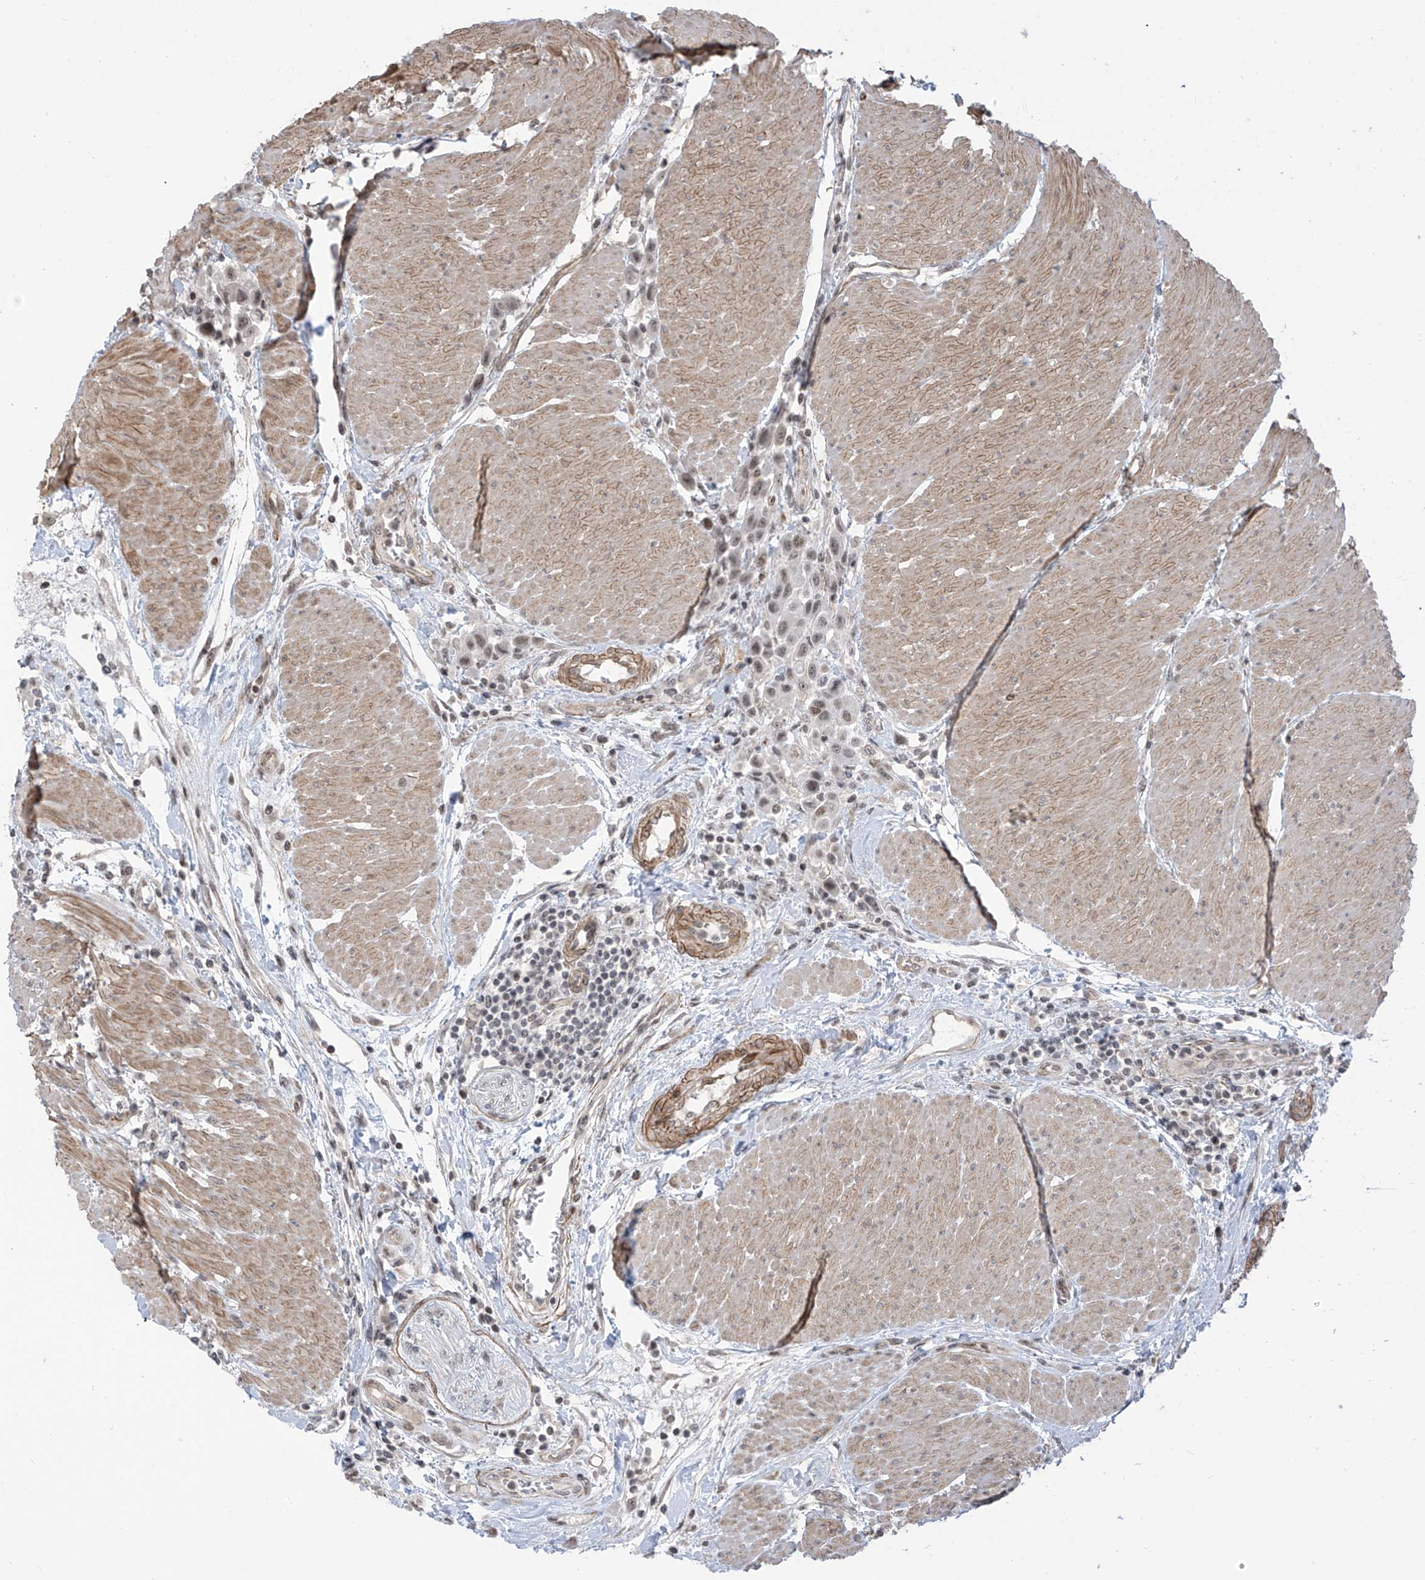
{"staining": {"intensity": "weak", "quantity": ">75%", "location": "nuclear"}, "tissue": "urothelial cancer", "cell_type": "Tumor cells", "image_type": "cancer", "snomed": [{"axis": "morphology", "description": "Urothelial carcinoma, High grade"}, {"axis": "topography", "description": "Urinary bladder"}], "caption": "Immunohistochemical staining of urothelial cancer displays low levels of weak nuclear positivity in about >75% of tumor cells.", "gene": "METAP1D", "patient": {"sex": "male", "age": 50}}